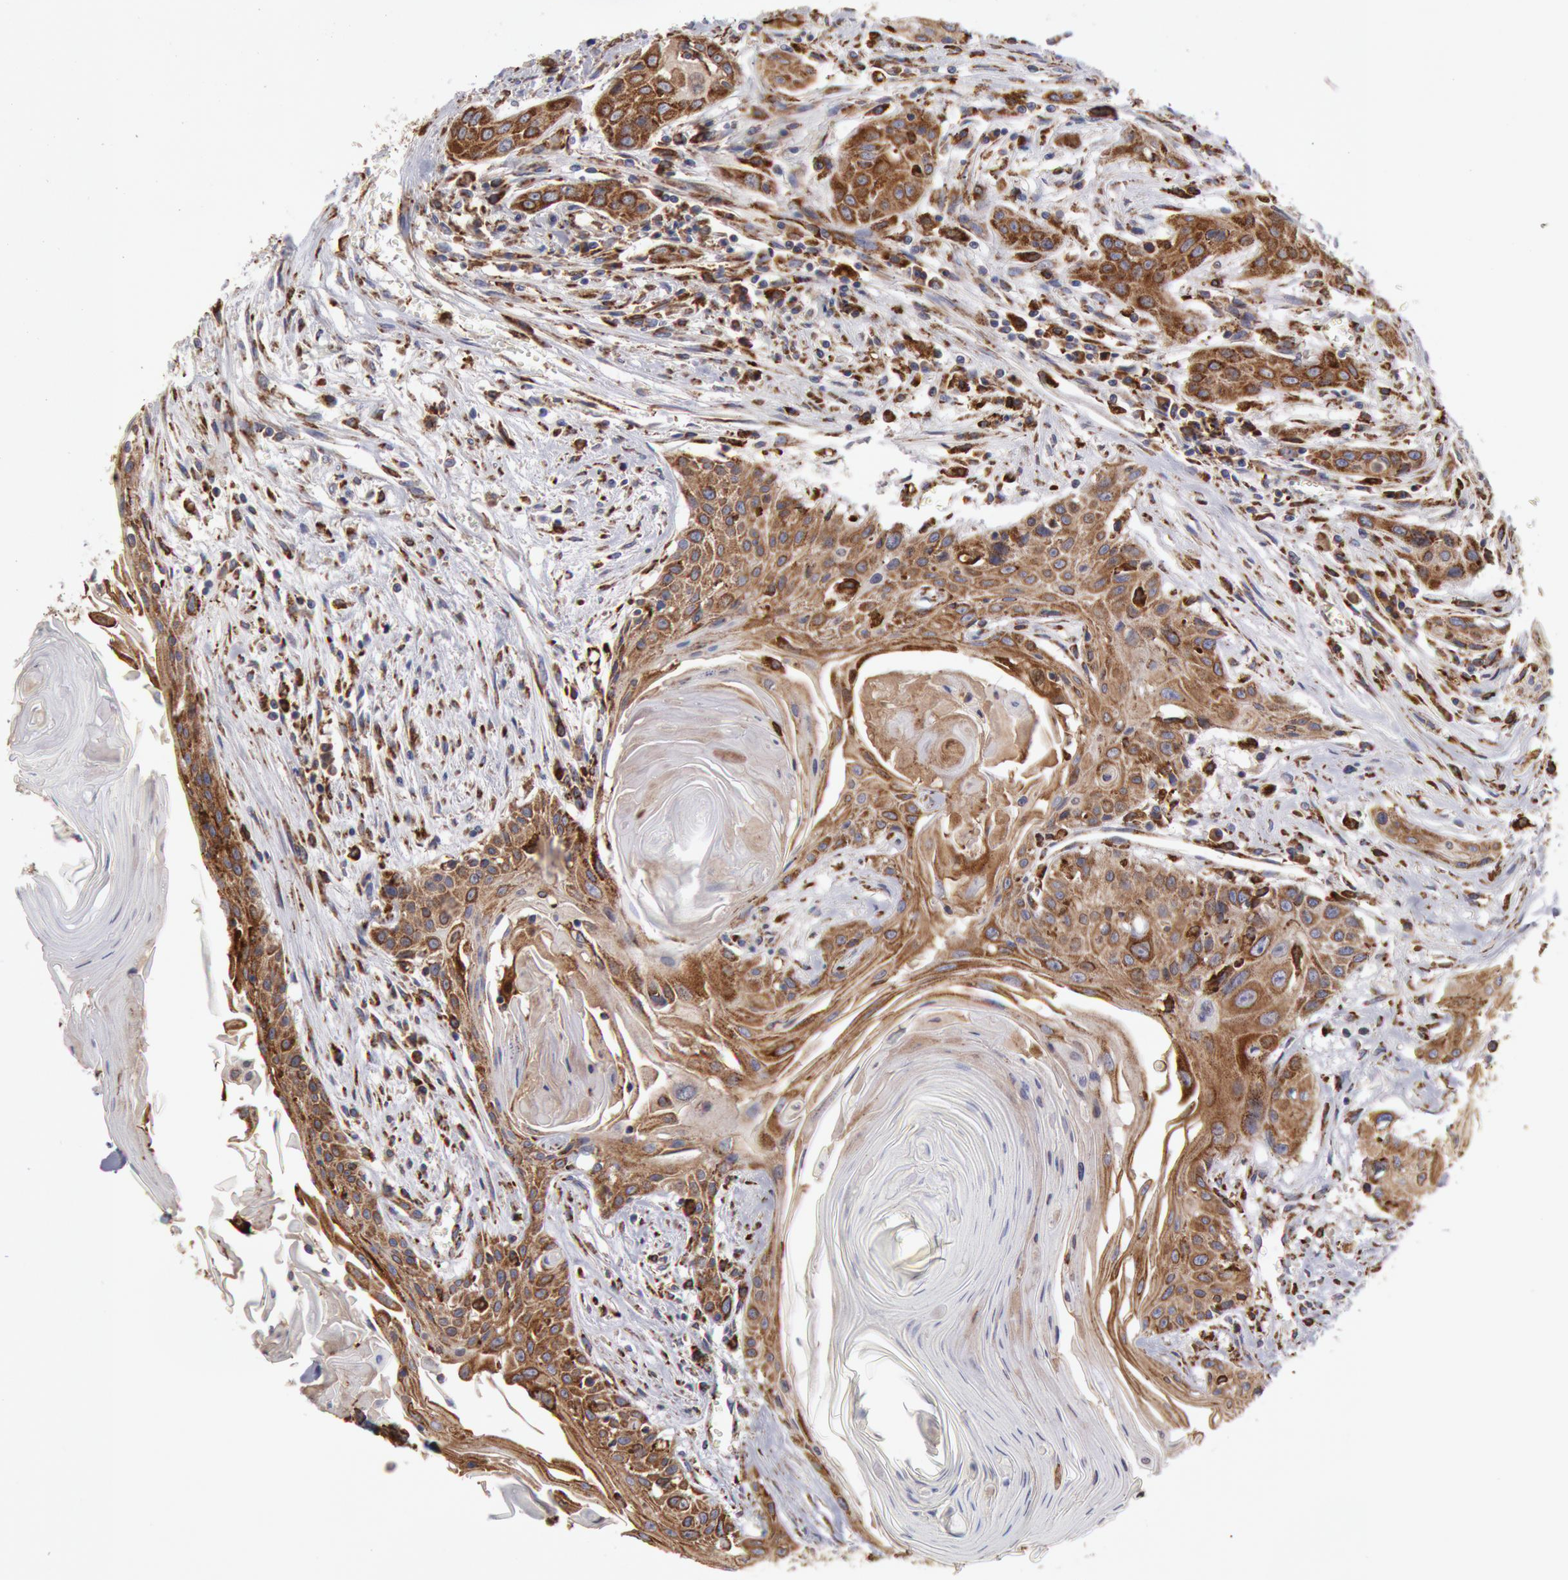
{"staining": {"intensity": "strong", "quantity": ">75%", "location": "cytoplasmic/membranous"}, "tissue": "head and neck cancer", "cell_type": "Tumor cells", "image_type": "cancer", "snomed": [{"axis": "morphology", "description": "Squamous cell carcinoma, NOS"}, {"axis": "morphology", "description": "Squamous cell carcinoma, metastatic, NOS"}, {"axis": "topography", "description": "Lymph node"}, {"axis": "topography", "description": "Salivary gland"}, {"axis": "topography", "description": "Head-Neck"}], "caption": "Human head and neck cancer (metastatic squamous cell carcinoma) stained with a protein marker exhibits strong staining in tumor cells.", "gene": "ERP44", "patient": {"sex": "female", "age": 74}}